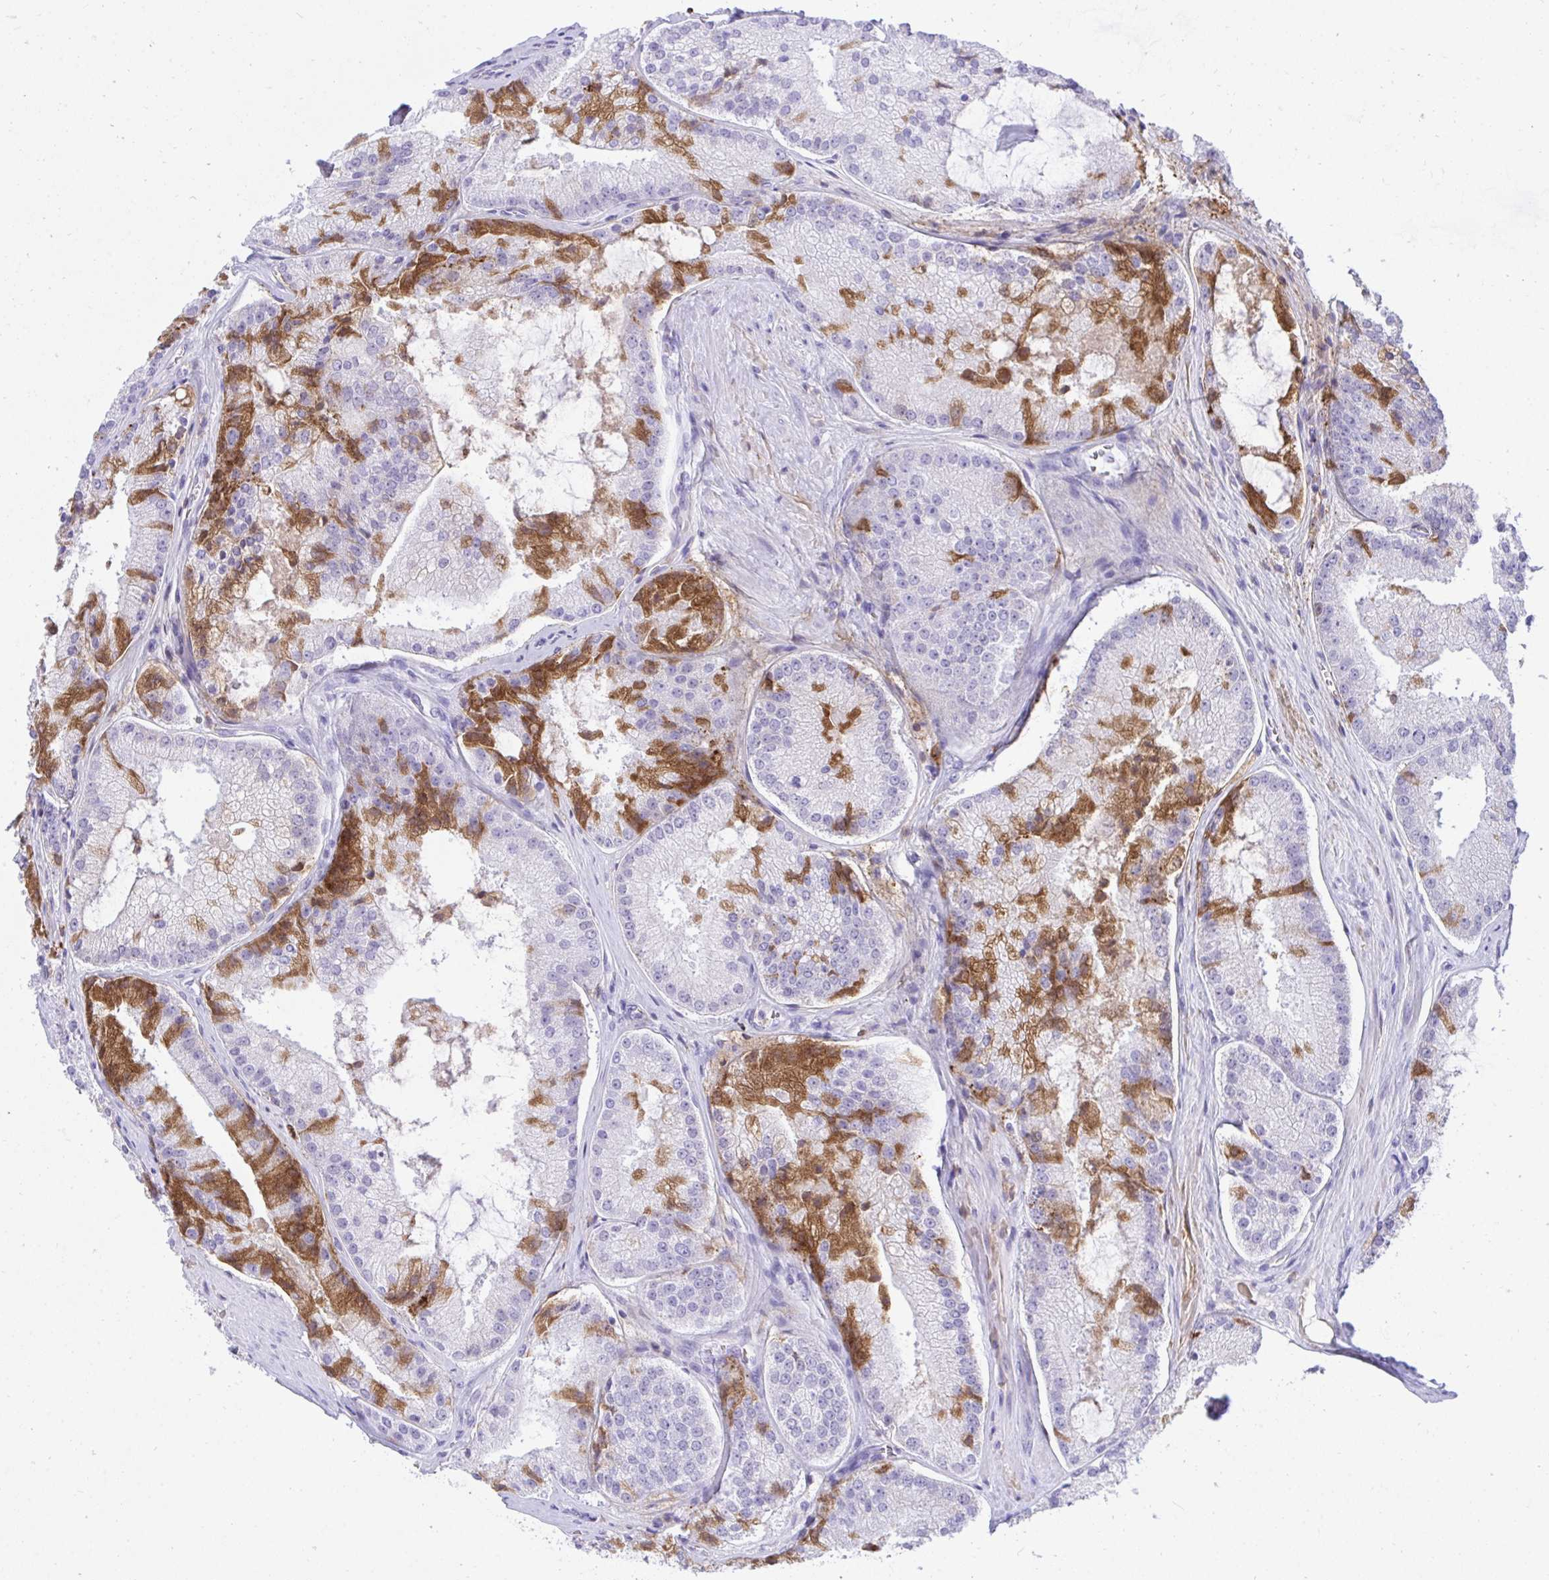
{"staining": {"intensity": "strong", "quantity": "<25%", "location": "cytoplasmic/membranous"}, "tissue": "prostate cancer", "cell_type": "Tumor cells", "image_type": "cancer", "snomed": [{"axis": "morphology", "description": "Adenocarcinoma, High grade"}, {"axis": "topography", "description": "Prostate"}], "caption": "Brown immunohistochemical staining in human high-grade adenocarcinoma (prostate) displays strong cytoplasmic/membranous positivity in approximately <25% of tumor cells.", "gene": "F2", "patient": {"sex": "male", "age": 73}}